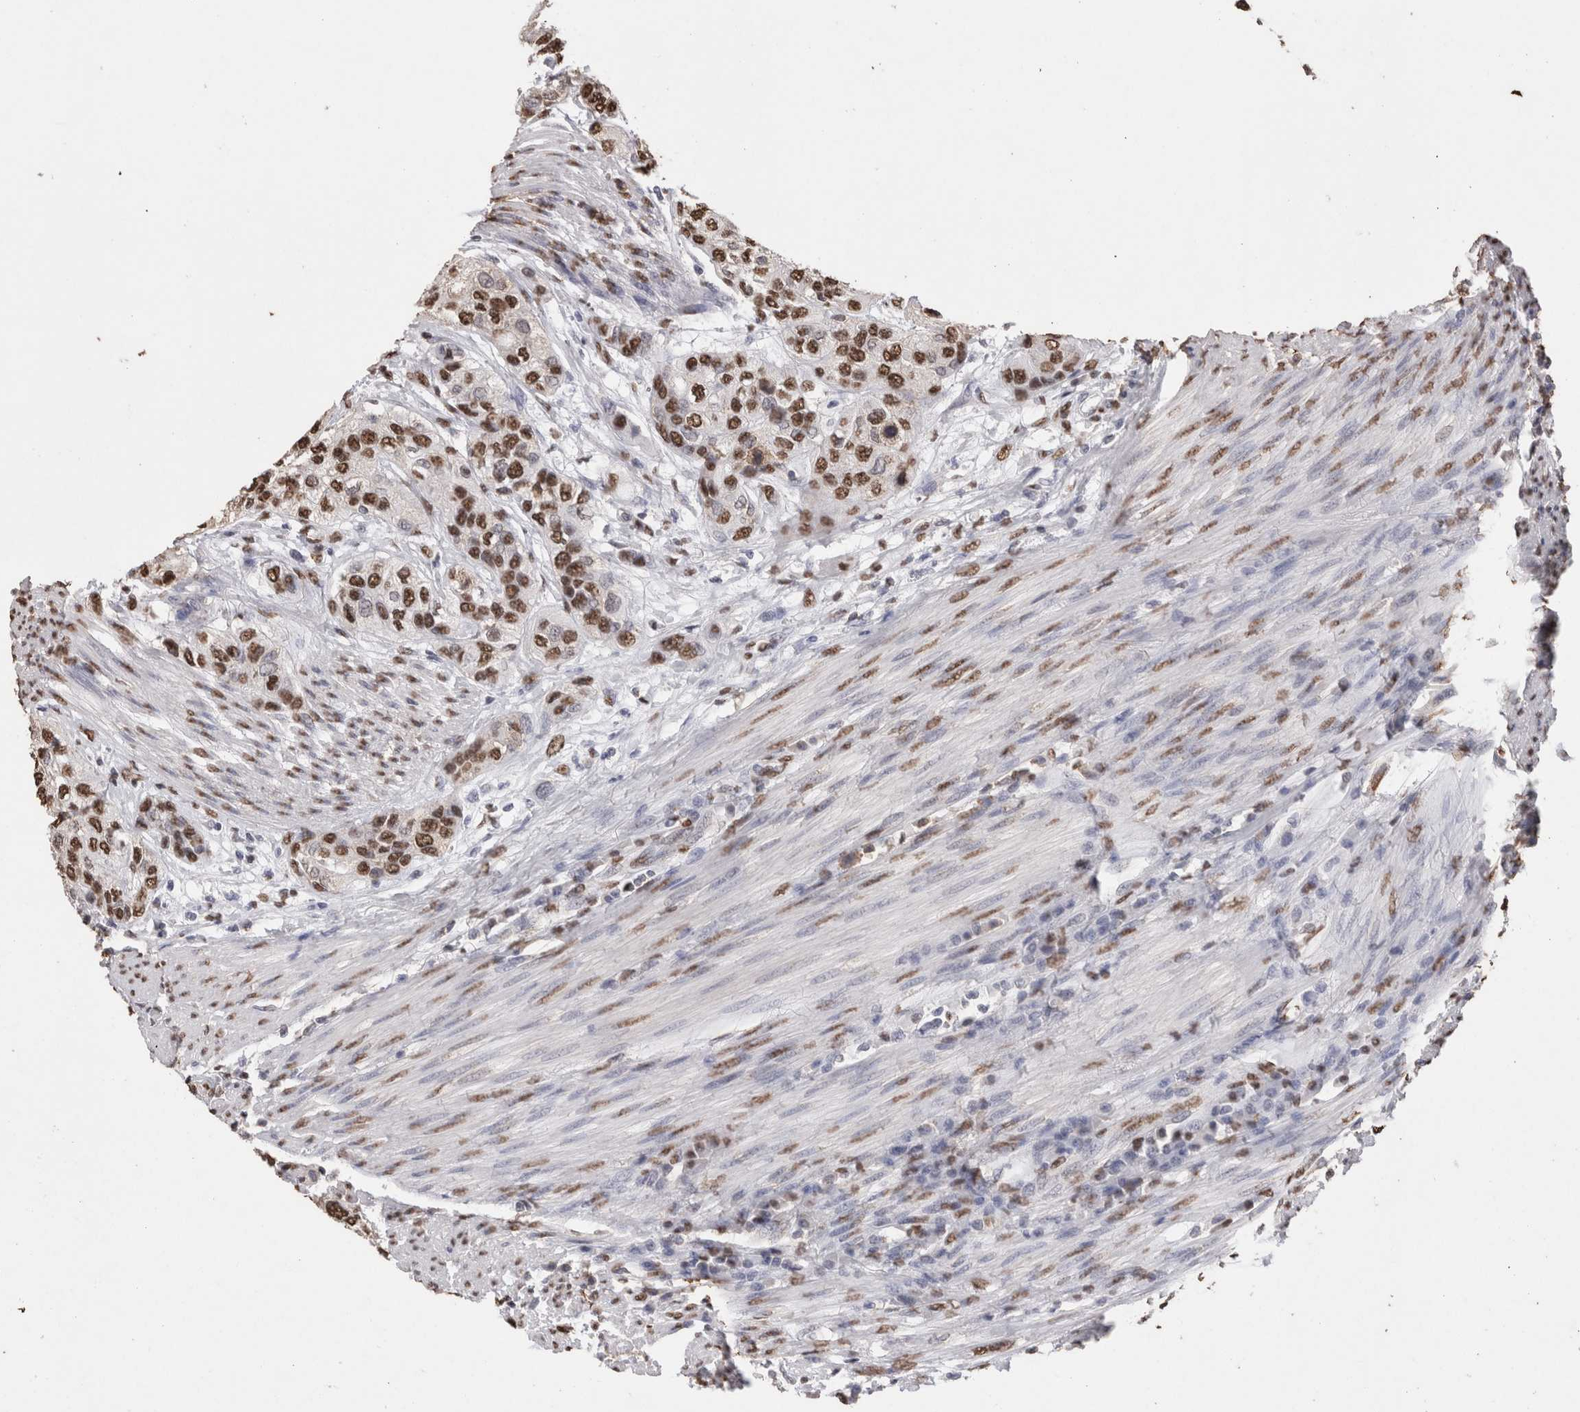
{"staining": {"intensity": "strong", "quantity": ">75%", "location": "nuclear"}, "tissue": "urothelial cancer", "cell_type": "Tumor cells", "image_type": "cancer", "snomed": [{"axis": "morphology", "description": "Urothelial carcinoma, High grade"}, {"axis": "topography", "description": "Urinary bladder"}], "caption": "This photomicrograph shows immunohistochemistry staining of human high-grade urothelial carcinoma, with high strong nuclear positivity in approximately >75% of tumor cells.", "gene": "NTHL1", "patient": {"sex": "female", "age": 56}}